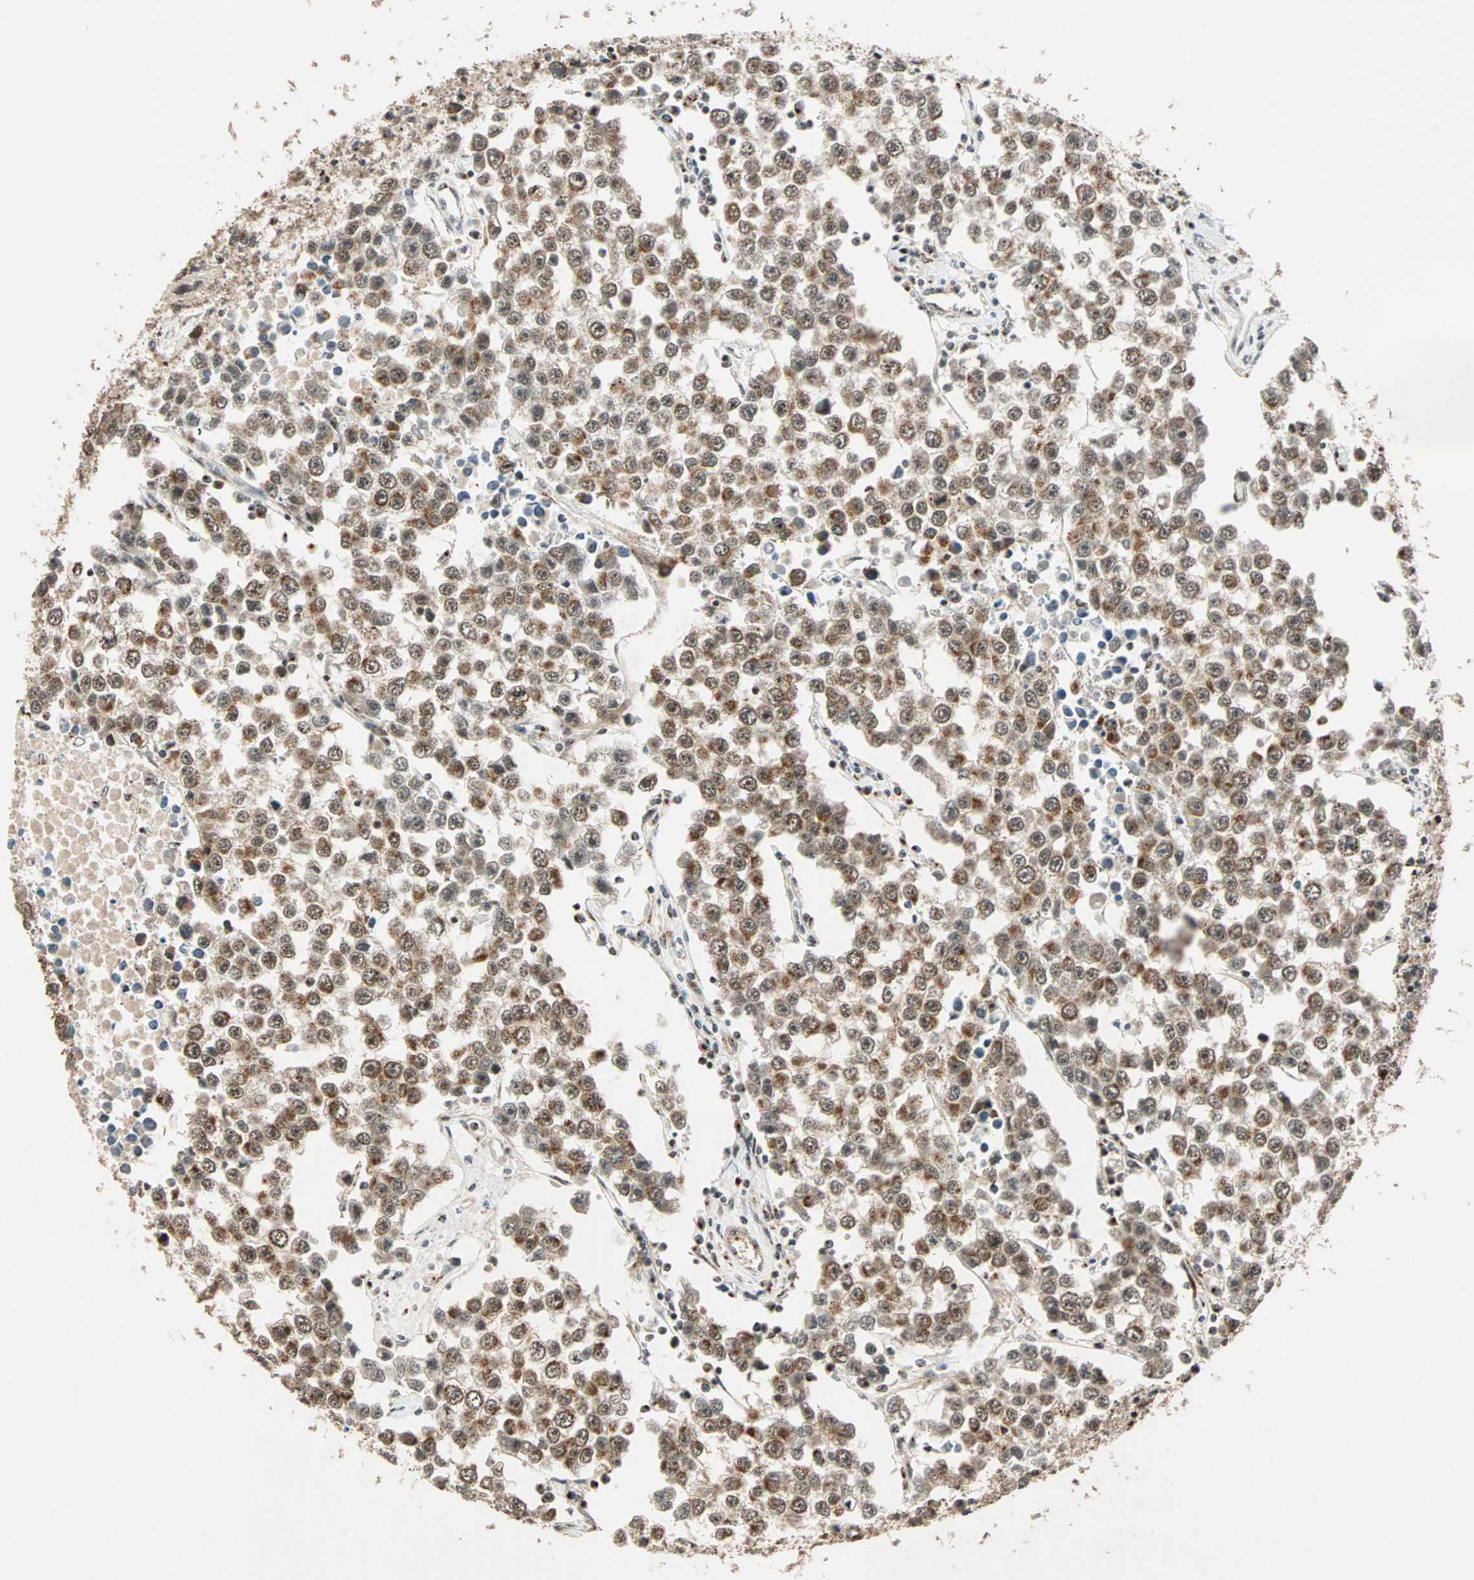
{"staining": {"intensity": "moderate", "quantity": ">75%", "location": "cytoplasmic/membranous"}, "tissue": "testis cancer", "cell_type": "Tumor cells", "image_type": "cancer", "snomed": [{"axis": "morphology", "description": "Seminoma, NOS"}, {"axis": "morphology", "description": "Carcinoma, Embryonal, NOS"}, {"axis": "topography", "description": "Testis"}], "caption": "Testis embryonal carcinoma was stained to show a protein in brown. There is medium levels of moderate cytoplasmic/membranous positivity in about >75% of tumor cells. (Stains: DAB (3,3'-diaminobenzidine) in brown, nuclei in blue, Microscopy: brightfield microscopy at high magnification).", "gene": "PRDM2", "patient": {"sex": "male", "age": 52}}